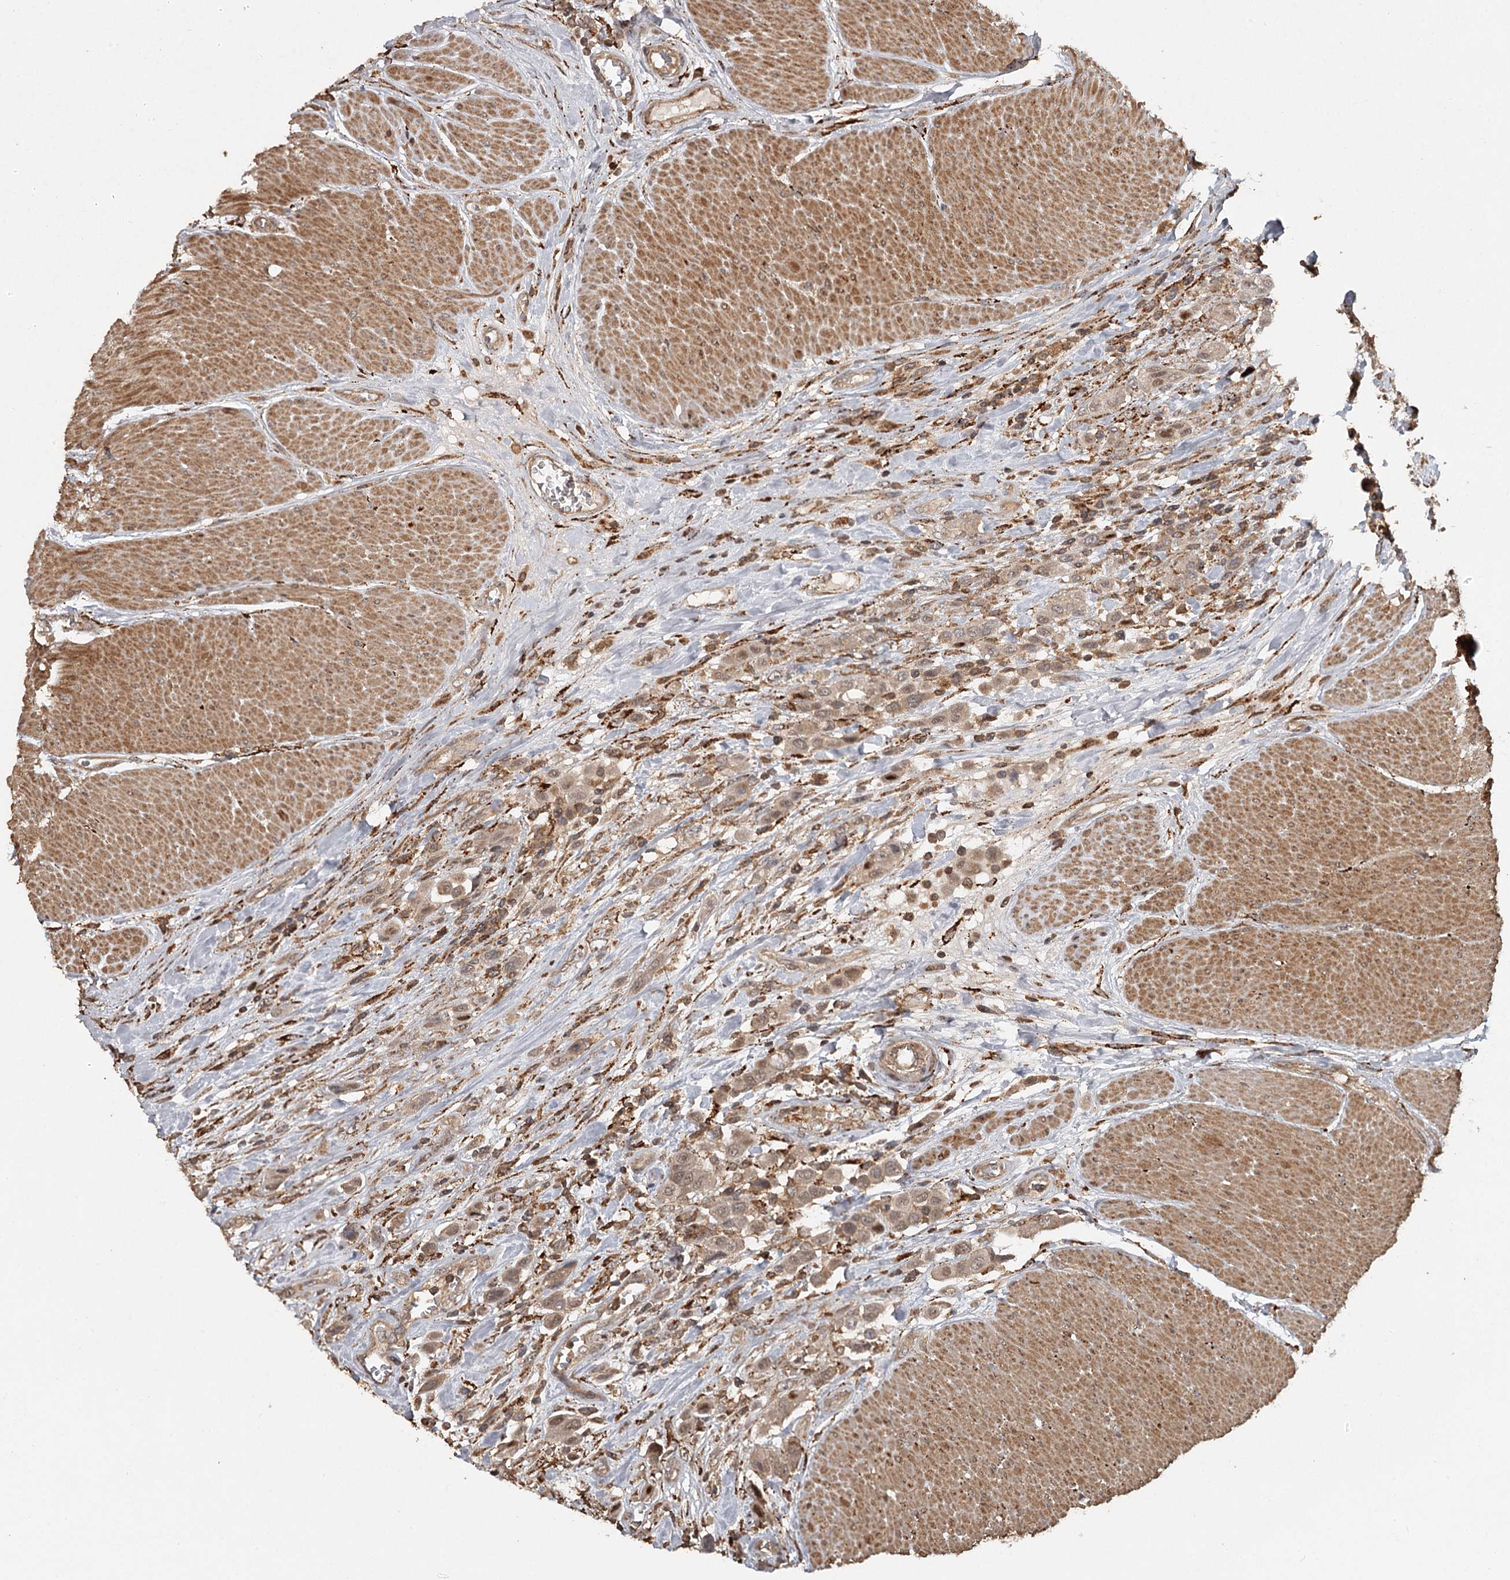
{"staining": {"intensity": "moderate", "quantity": ">75%", "location": "cytoplasmic/membranous,nuclear"}, "tissue": "urothelial cancer", "cell_type": "Tumor cells", "image_type": "cancer", "snomed": [{"axis": "morphology", "description": "Urothelial carcinoma, High grade"}, {"axis": "topography", "description": "Urinary bladder"}], "caption": "High-grade urothelial carcinoma tissue reveals moderate cytoplasmic/membranous and nuclear expression in approximately >75% of tumor cells", "gene": "FAXC", "patient": {"sex": "male", "age": 50}}